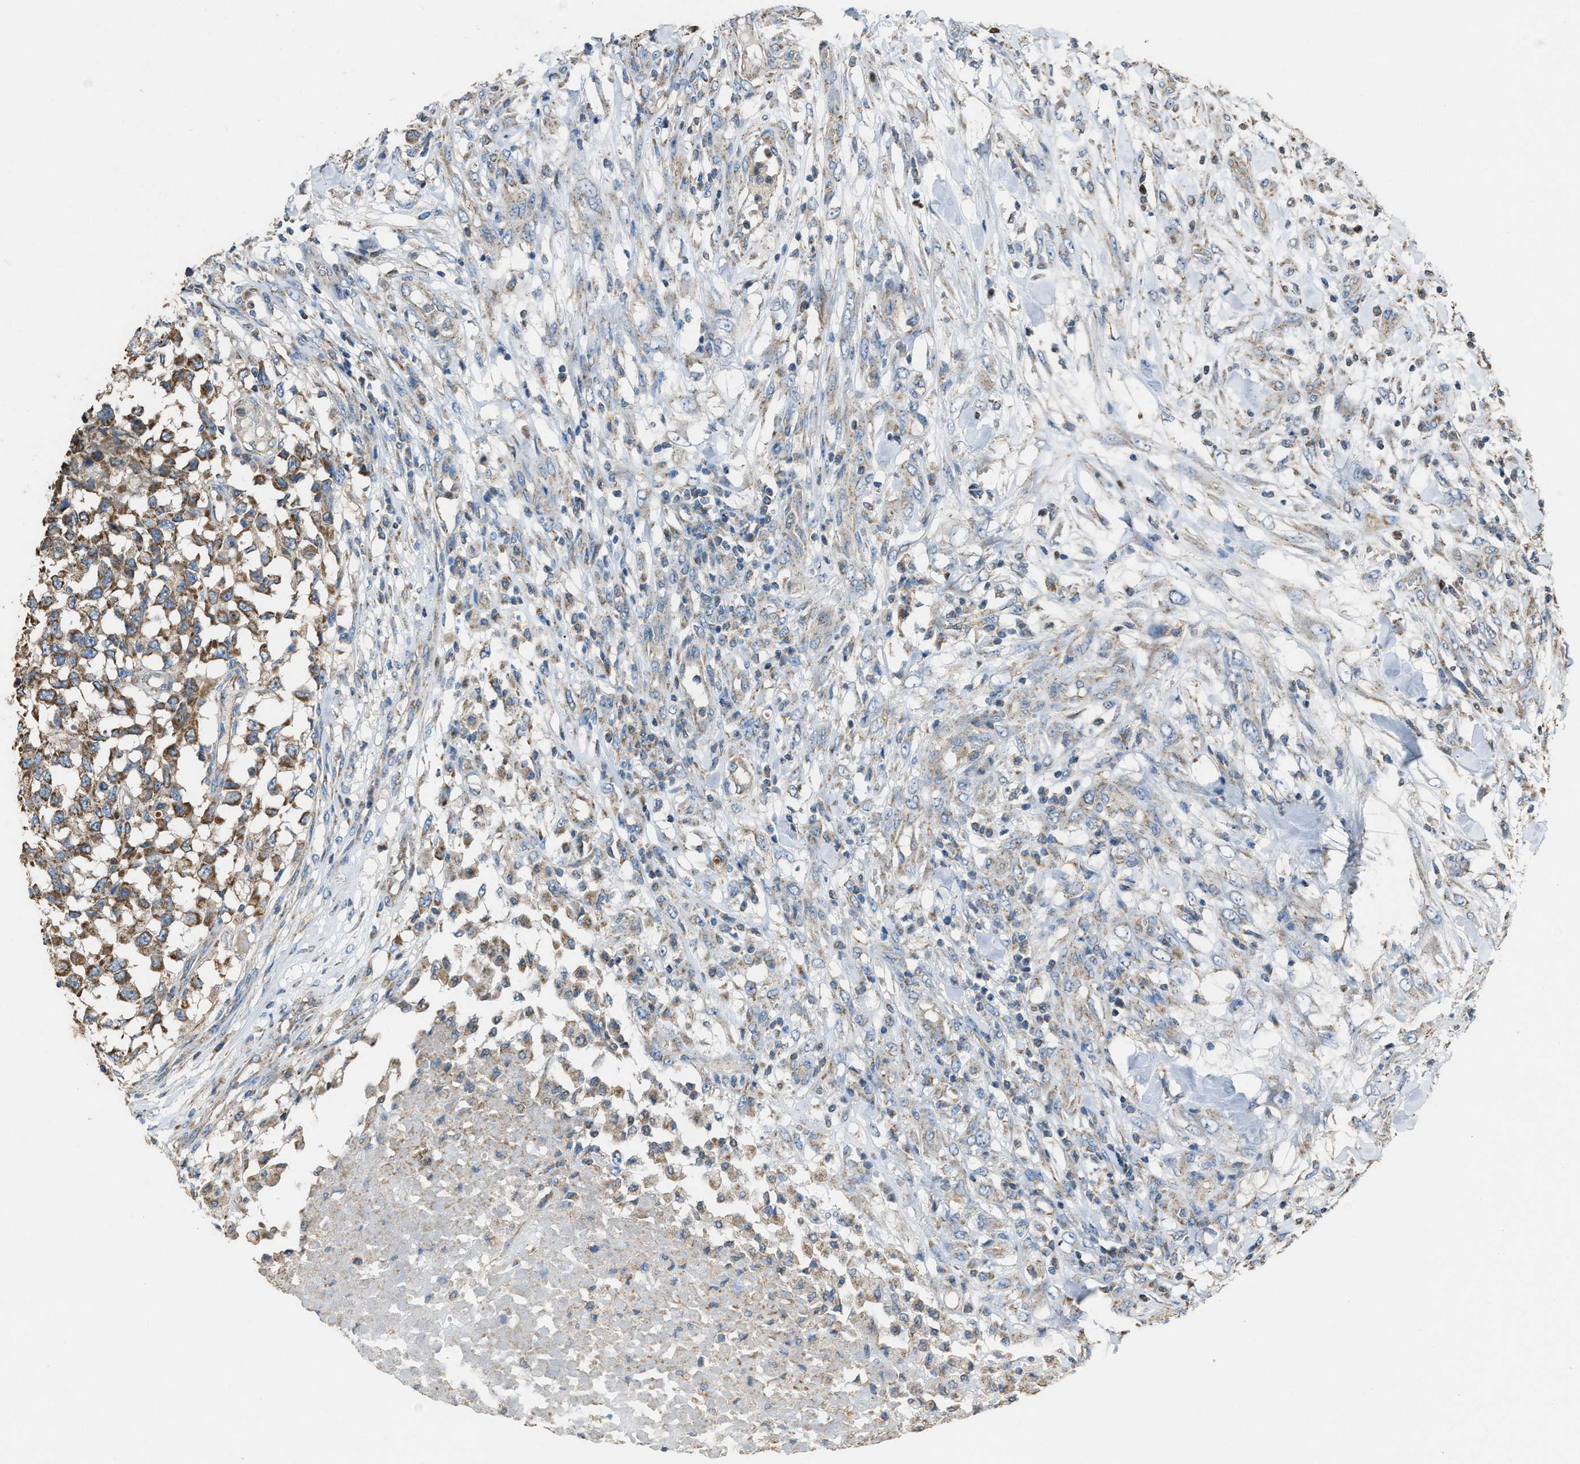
{"staining": {"intensity": "moderate", "quantity": ">75%", "location": "cytoplasmic/membranous"}, "tissue": "testis cancer", "cell_type": "Tumor cells", "image_type": "cancer", "snomed": [{"axis": "morphology", "description": "Seminoma, NOS"}, {"axis": "topography", "description": "Testis"}], "caption": "High-power microscopy captured an immunohistochemistry (IHC) photomicrograph of seminoma (testis), revealing moderate cytoplasmic/membranous positivity in about >75% of tumor cells.", "gene": "SLC25A11", "patient": {"sex": "male", "age": 59}}